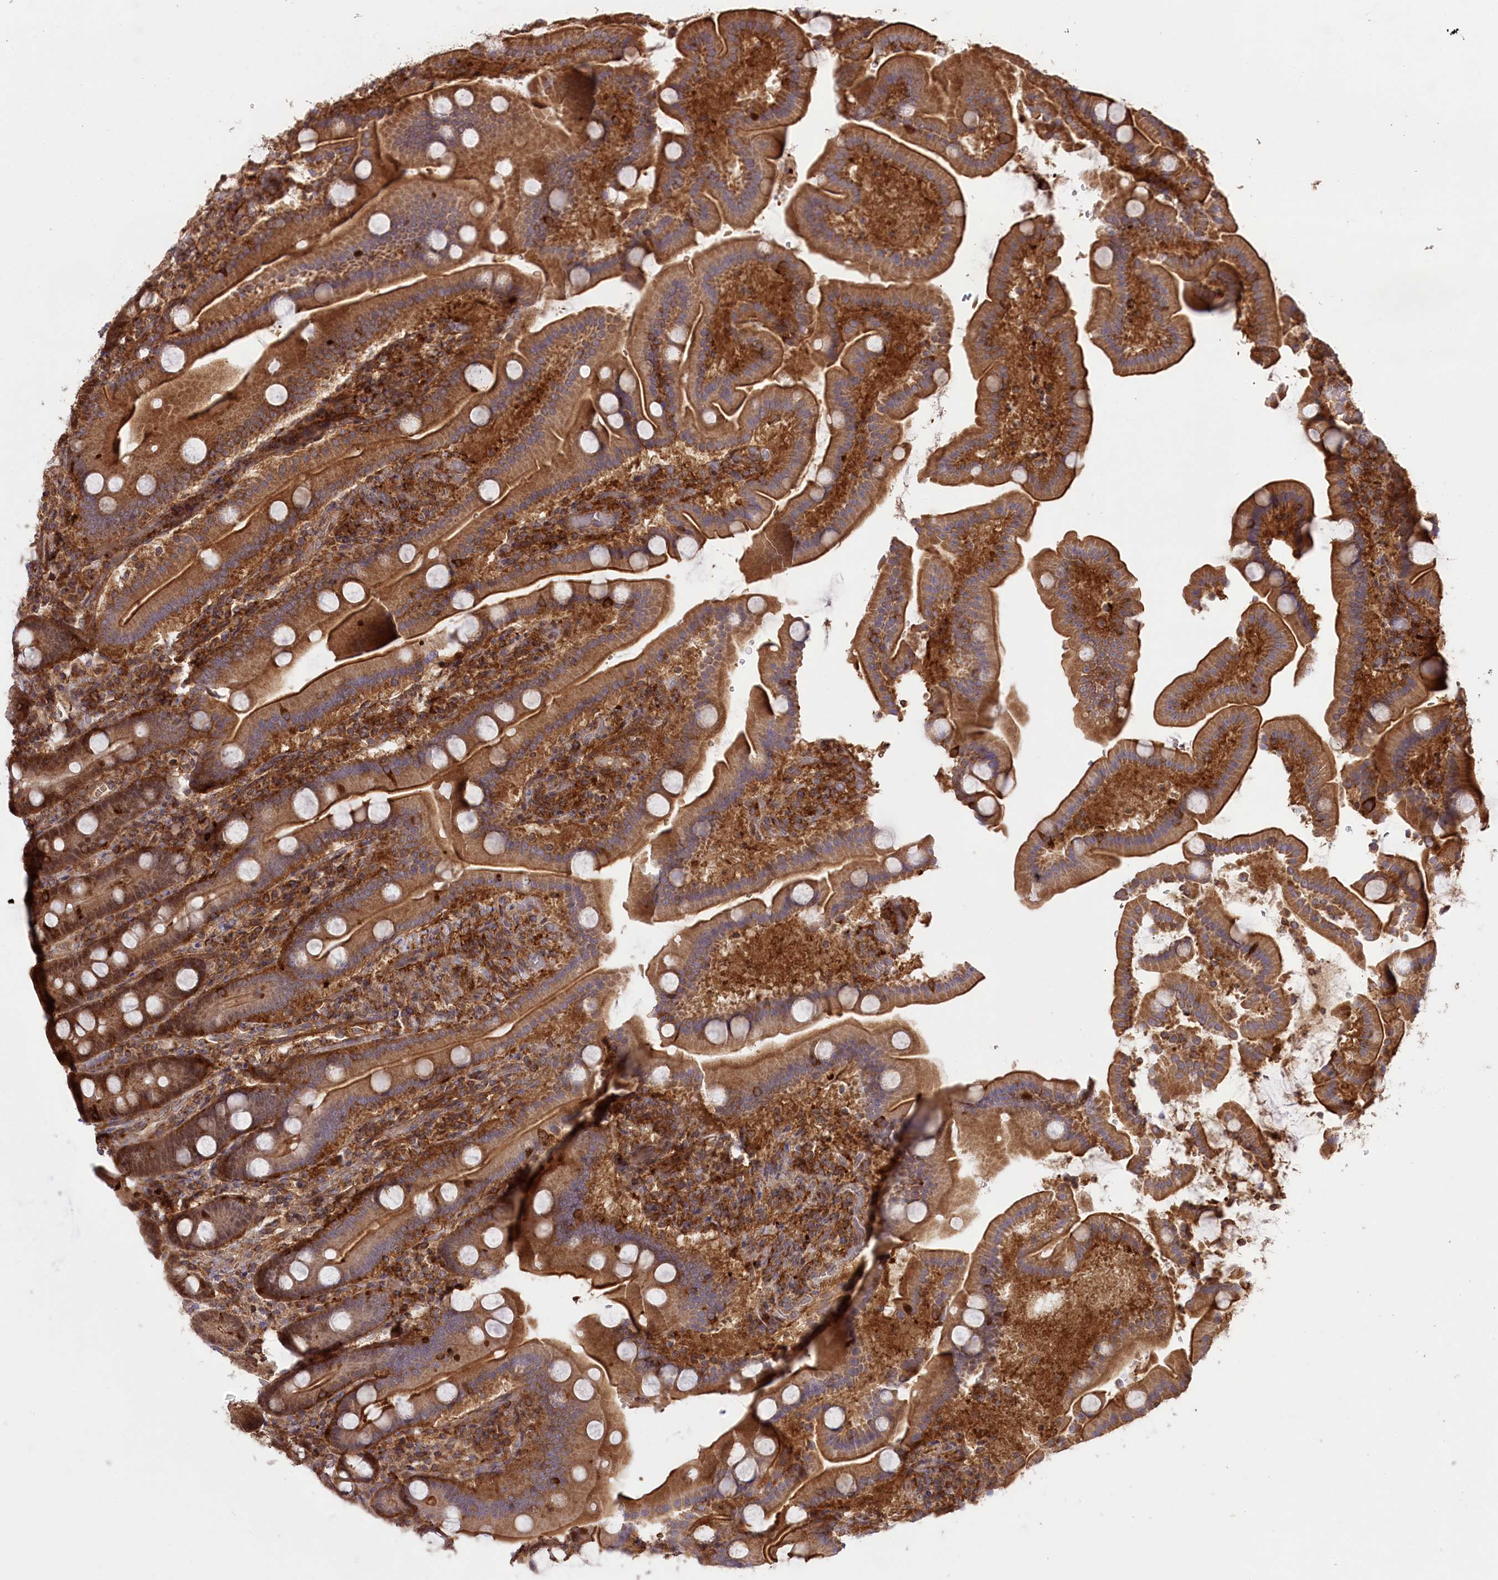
{"staining": {"intensity": "strong", "quantity": ">75%", "location": "cytoplasmic/membranous,nuclear"}, "tissue": "duodenum", "cell_type": "Glandular cells", "image_type": "normal", "snomed": [{"axis": "morphology", "description": "Normal tissue, NOS"}, {"axis": "topography", "description": "Duodenum"}], "caption": "Glandular cells display high levels of strong cytoplasmic/membranous,nuclear expression in approximately >75% of cells in normal duodenum. (DAB (3,3'-diaminobenzidine) IHC with brightfield microscopy, high magnification).", "gene": "CCDC91", "patient": {"sex": "male", "age": 55}}